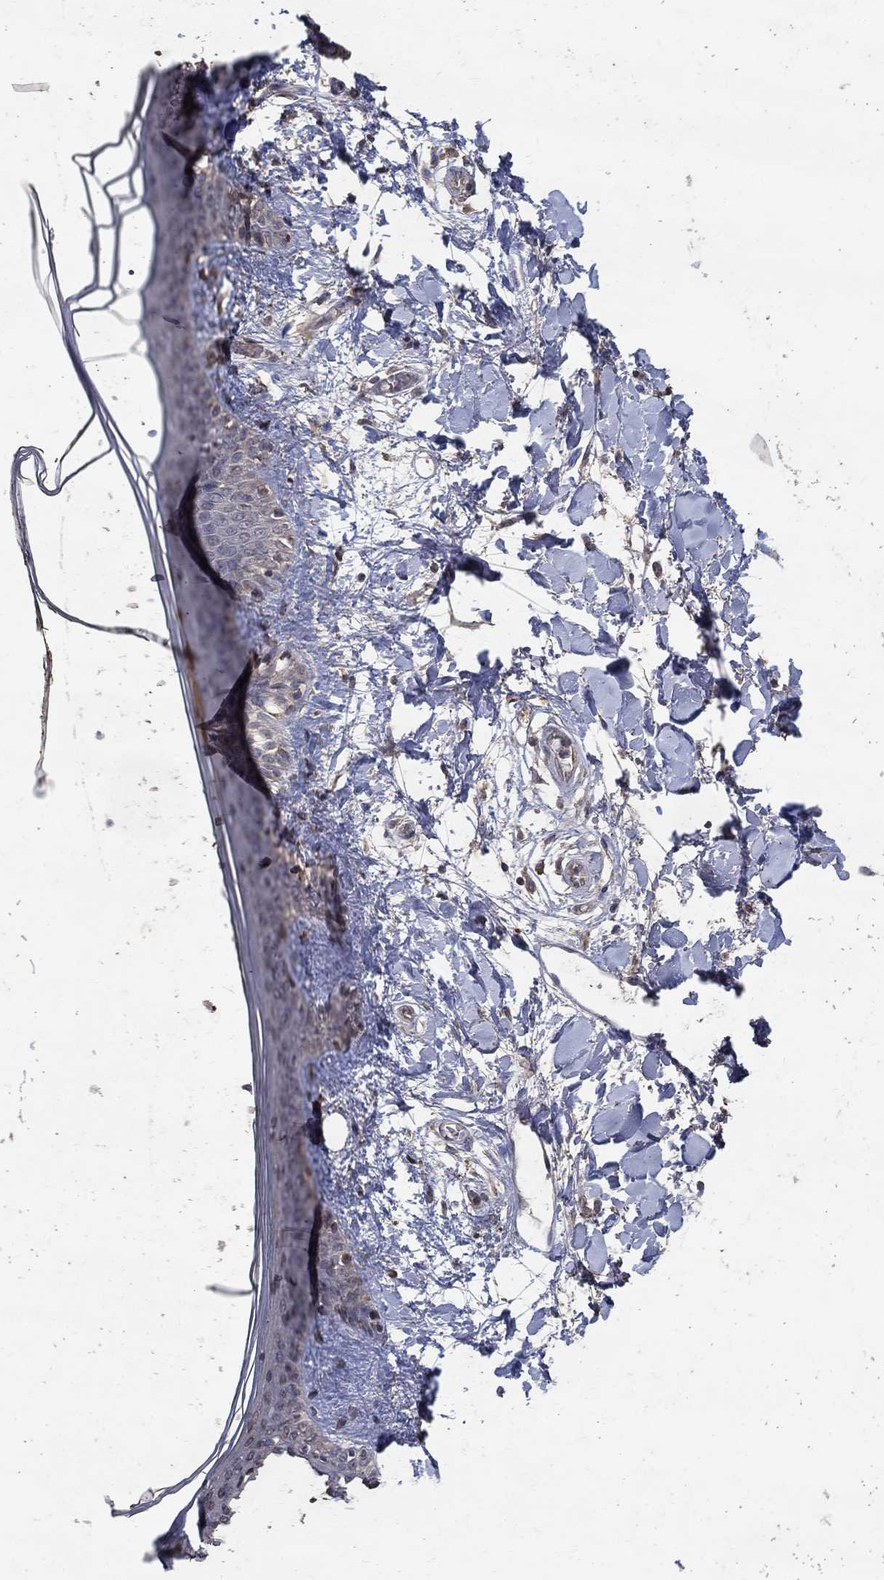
{"staining": {"intensity": "weak", "quantity": "25%-75%", "location": "cytoplasmic/membranous"}, "tissue": "skin", "cell_type": "Fibroblasts", "image_type": "normal", "snomed": [{"axis": "morphology", "description": "Normal tissue, NOS"}, {"axis": "topography", "description": "Skin"}], "caption": "Skin stained for a protein demonstrates weak cytoplasmic/membranous positivity in fibroblasts. (DAB IHC with brightfield microscopy, high magnification).", "gene": "C17orf75", "patient": {"sex": "female", "age": 34}}